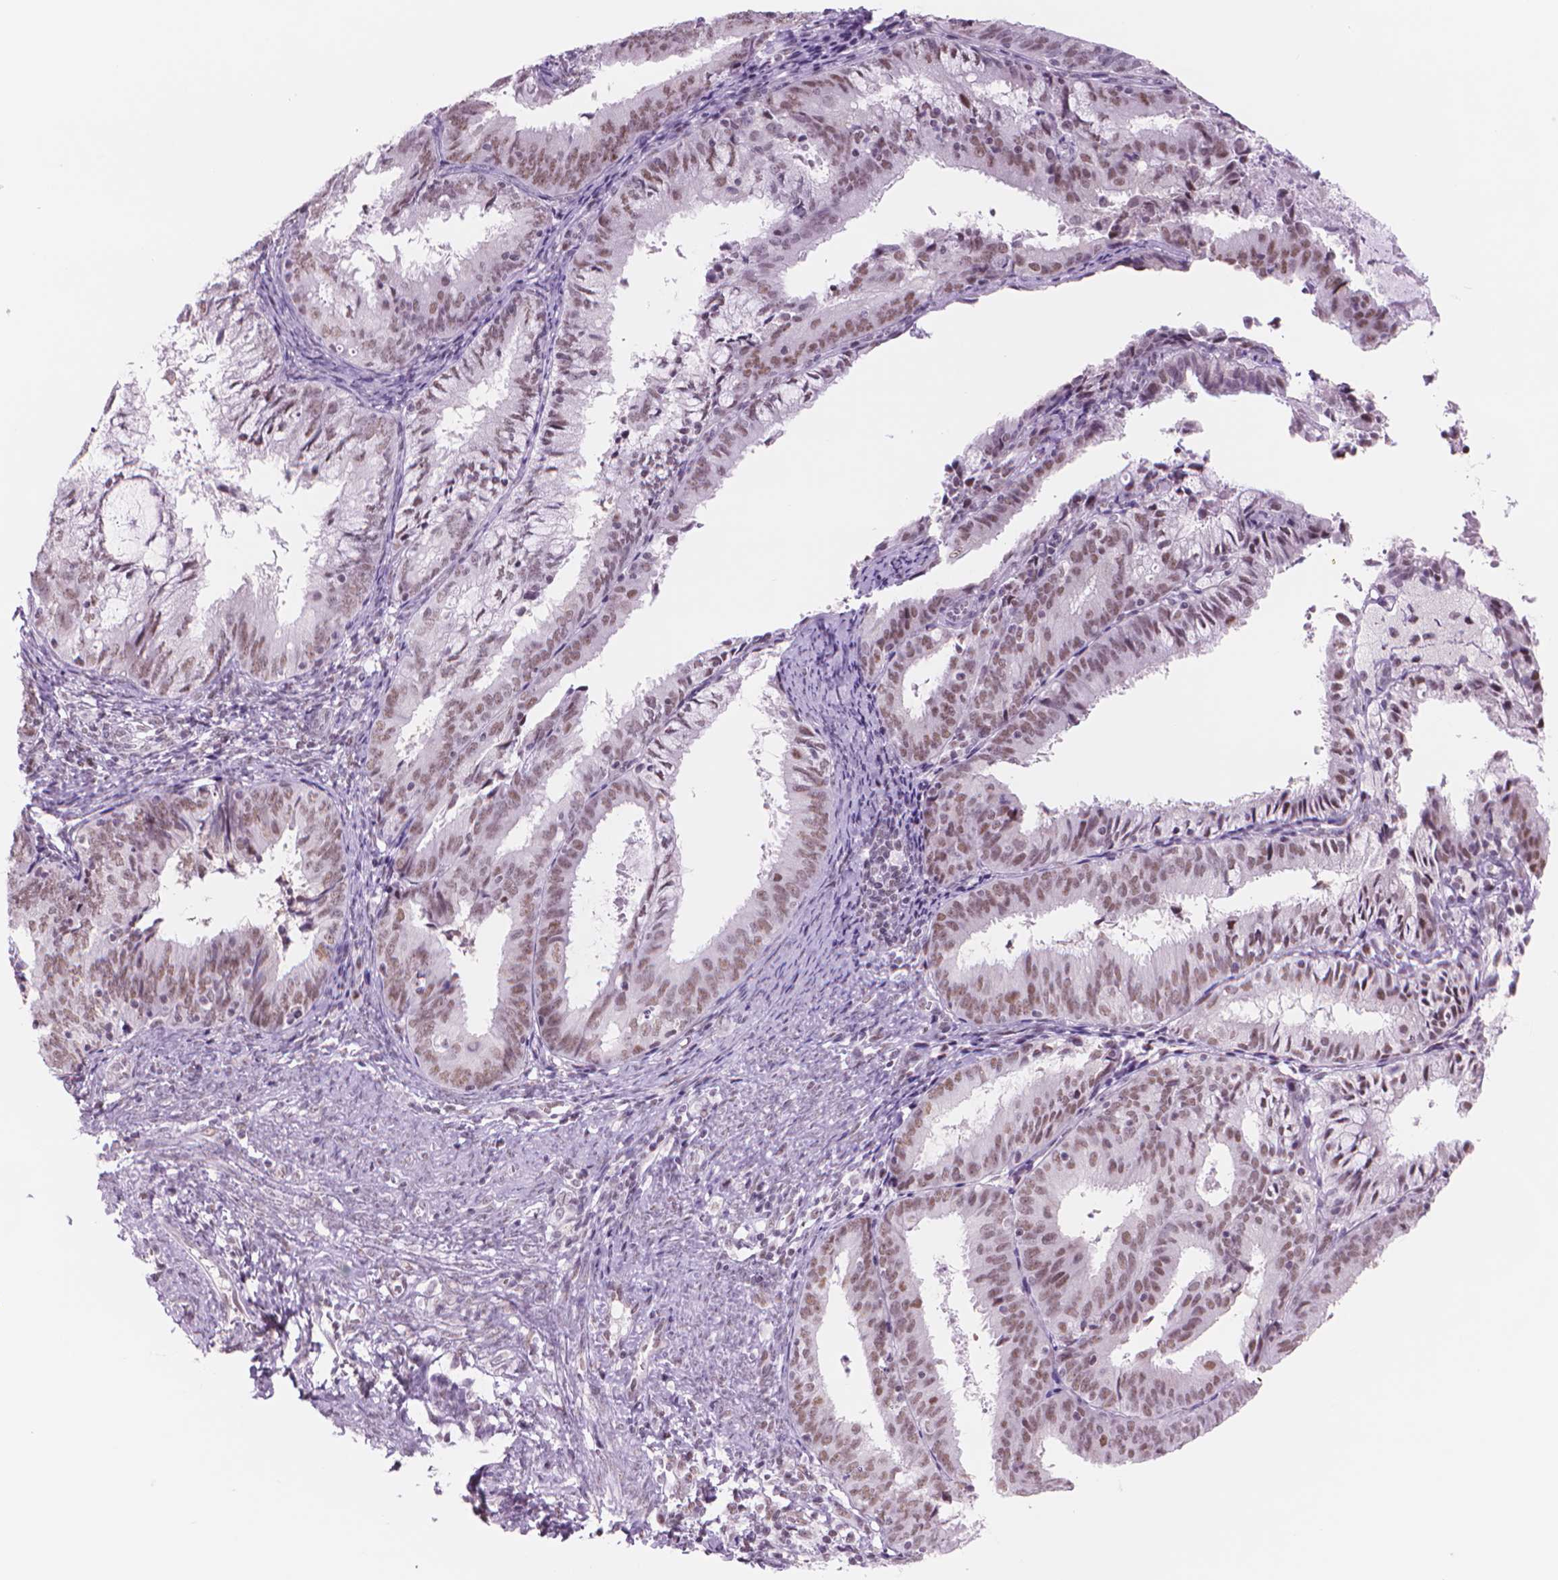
{"staining": {"intensity": "moderate", "quantity": ">75%", "location": "nuclear"}, "tissue": "endometrial cancer", "cell_type": "Tumor cells", "image_type": "cancer", "snomed": [{"axis": "morphology", "description": "Adenocarcinoma, NOS"}, {"axis": "topography", "description": "Endometrium"}], "caption": "Immunohistochemical staining of human endometrial cancer (adenocarcinoma) shows medium levels of moderate nuclear positivity in about >75% of tumor cells.", "gene": "POLR3D", "patient": {"sex": "female", "age": 57}}